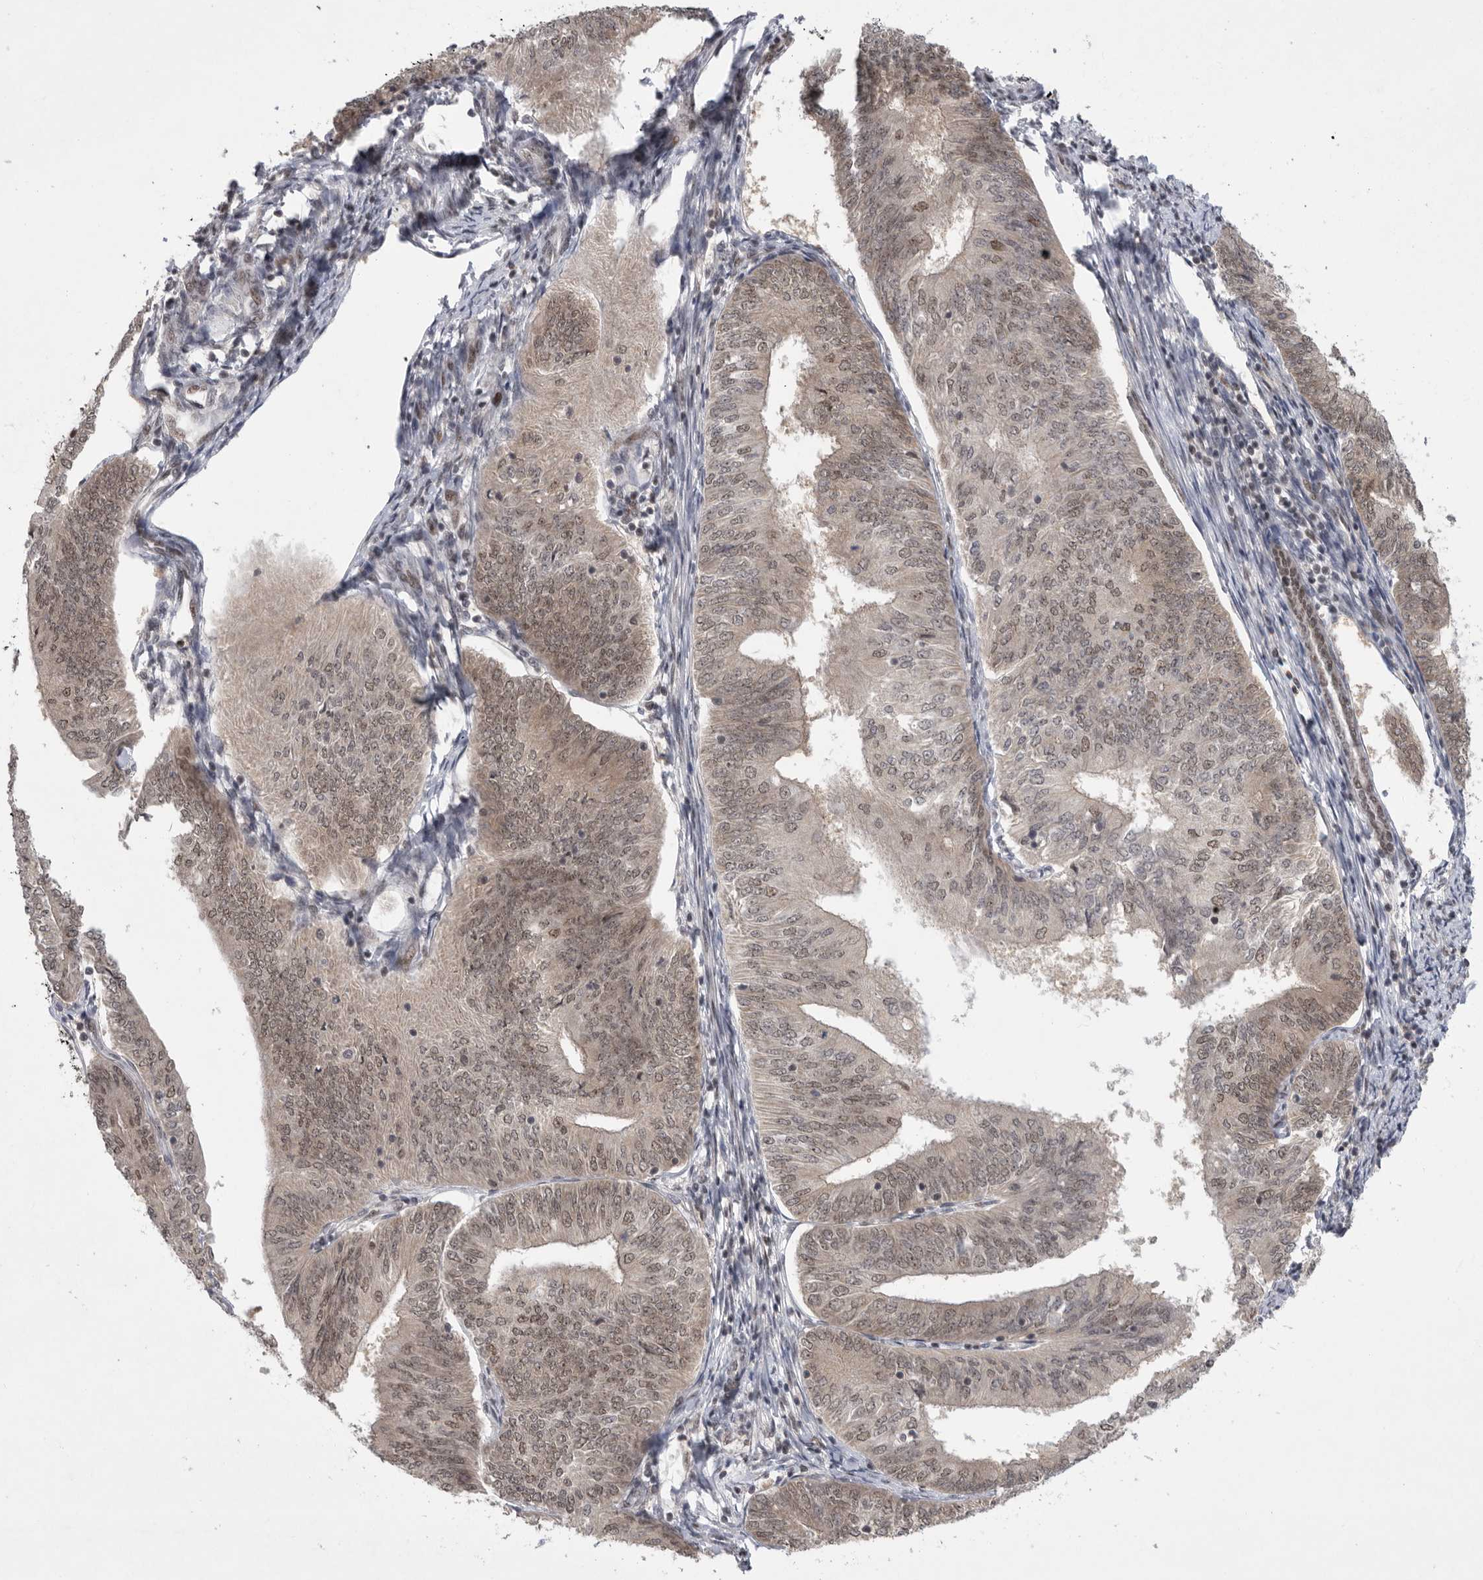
{"staining": {"intensity": "weak", "quantity": "25%-75%", "location": "cytoplasmic/membranous,nuclear"}, "tissue": "endometrial cancer", "cell_type": "Tumor cells", "image_type": "cancer", "snomed": [{"axis": "morphology", "description": "Adenocarcinoma, NOS"}, {"axis": "topography", "description": "Endometrium"}], "caption": "IHC staining of endometrial cancer (adenocarcinoma), which displays low levels of weak cytoplasmic/membranous and nuclear expression in approximately 25%-75% of tumor cells indicating weak cytoplasmic/membranous and nuclear protein staining. The staining was performed using DAB (brown) for protein detection and nuclei were counterstained in hematoxylin (blue).", "gene": "ZNF830", "patient": {"sex": "female", "age": 58}}